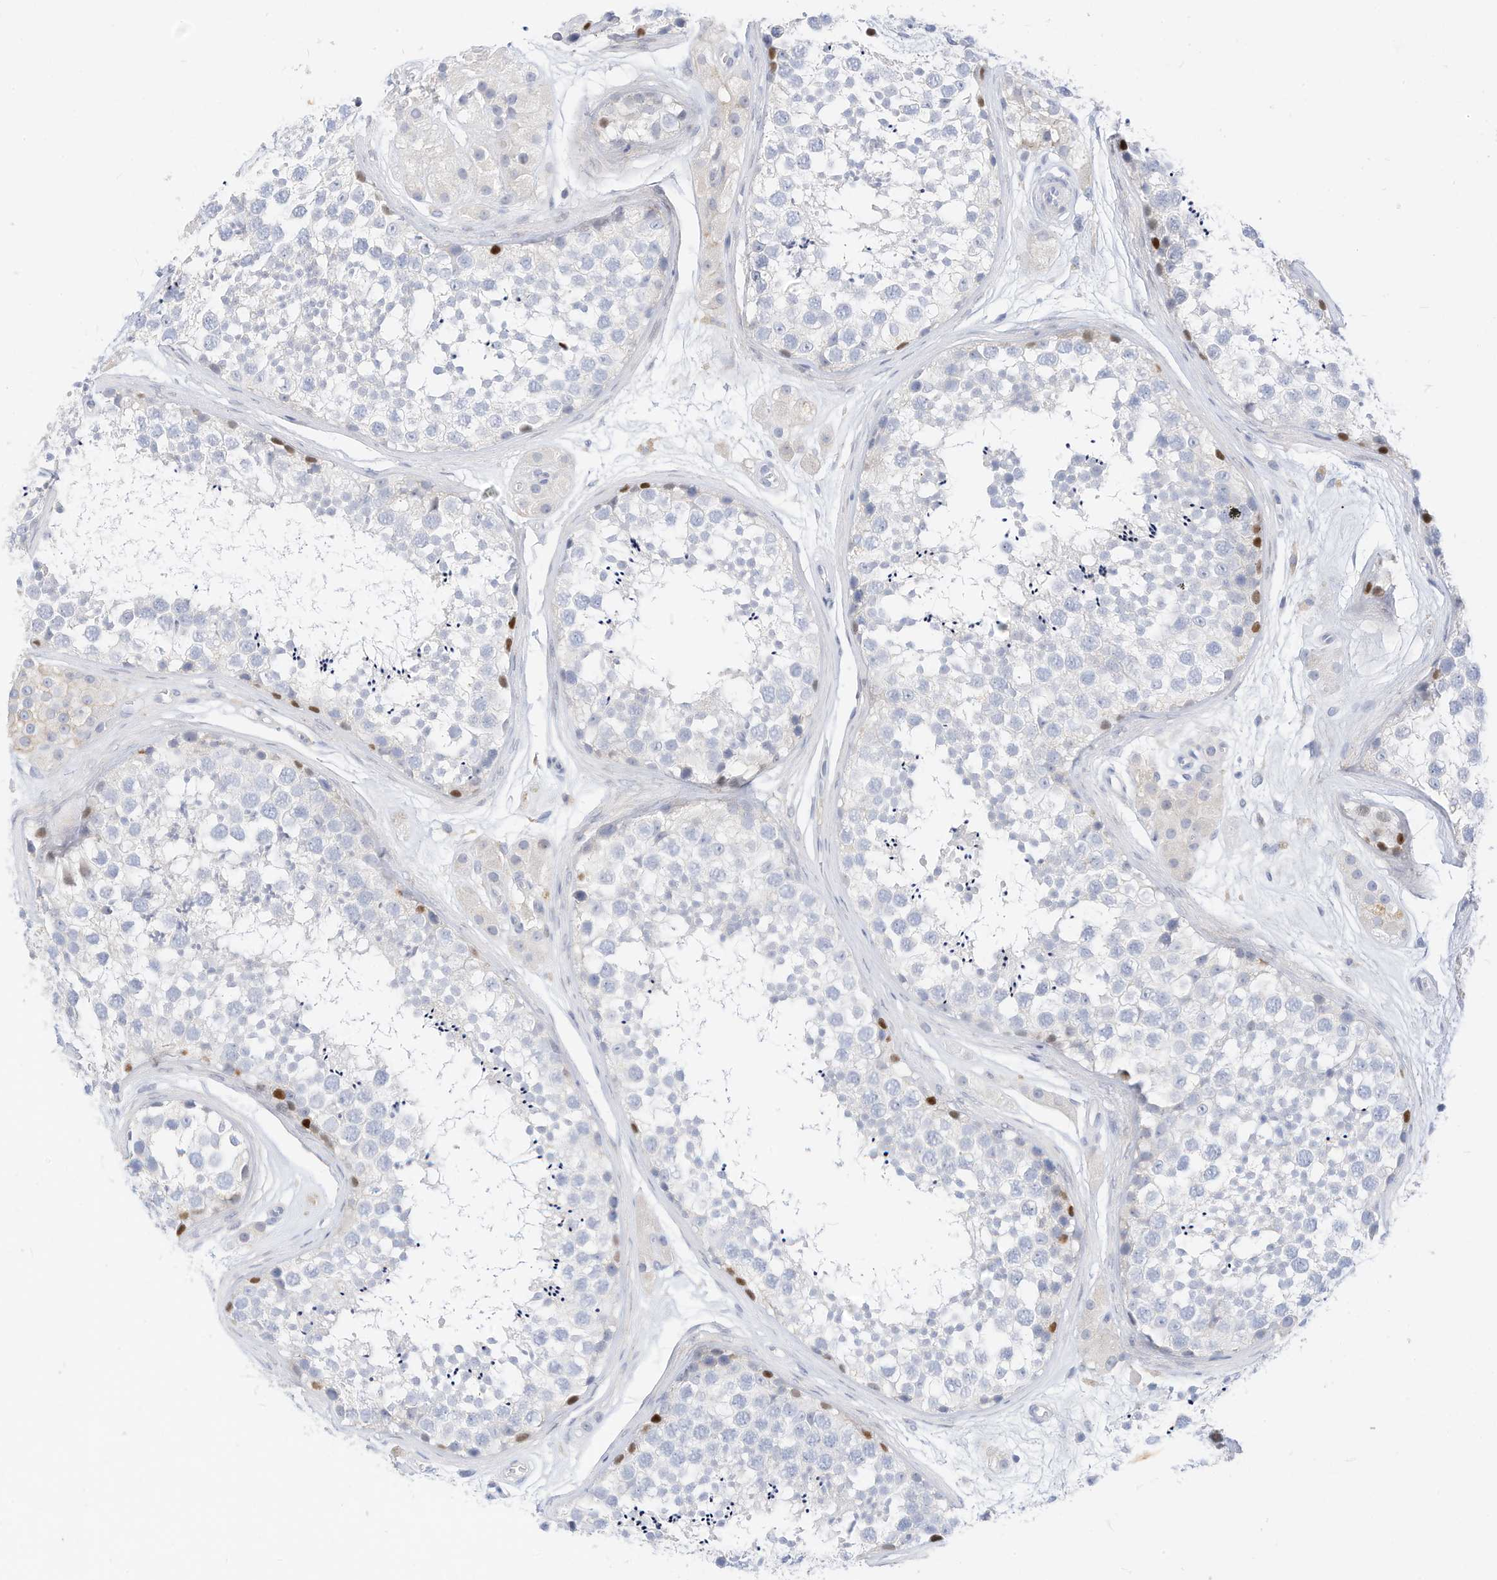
{"staining": {"intensity": "moderate", "quantity": "<25%", "location": "nuclear"}, "tissue": "testis", "cell_type": "Cells in seminiferous ducts", "image_type": "normal", "snomed": [{"axis": "morphology", "description": "Normal tissue, NOS"}, {"axis": "topography", "description": "Testis"}], "caption": "Protein positivity by immunohistochemistry exhibits moderate nuclear staining in approximately <25% of cells in seminiferous ducts in benign testis.", "gene": "SPOCD1", "patient": {"sex": "male", "age": 56}}